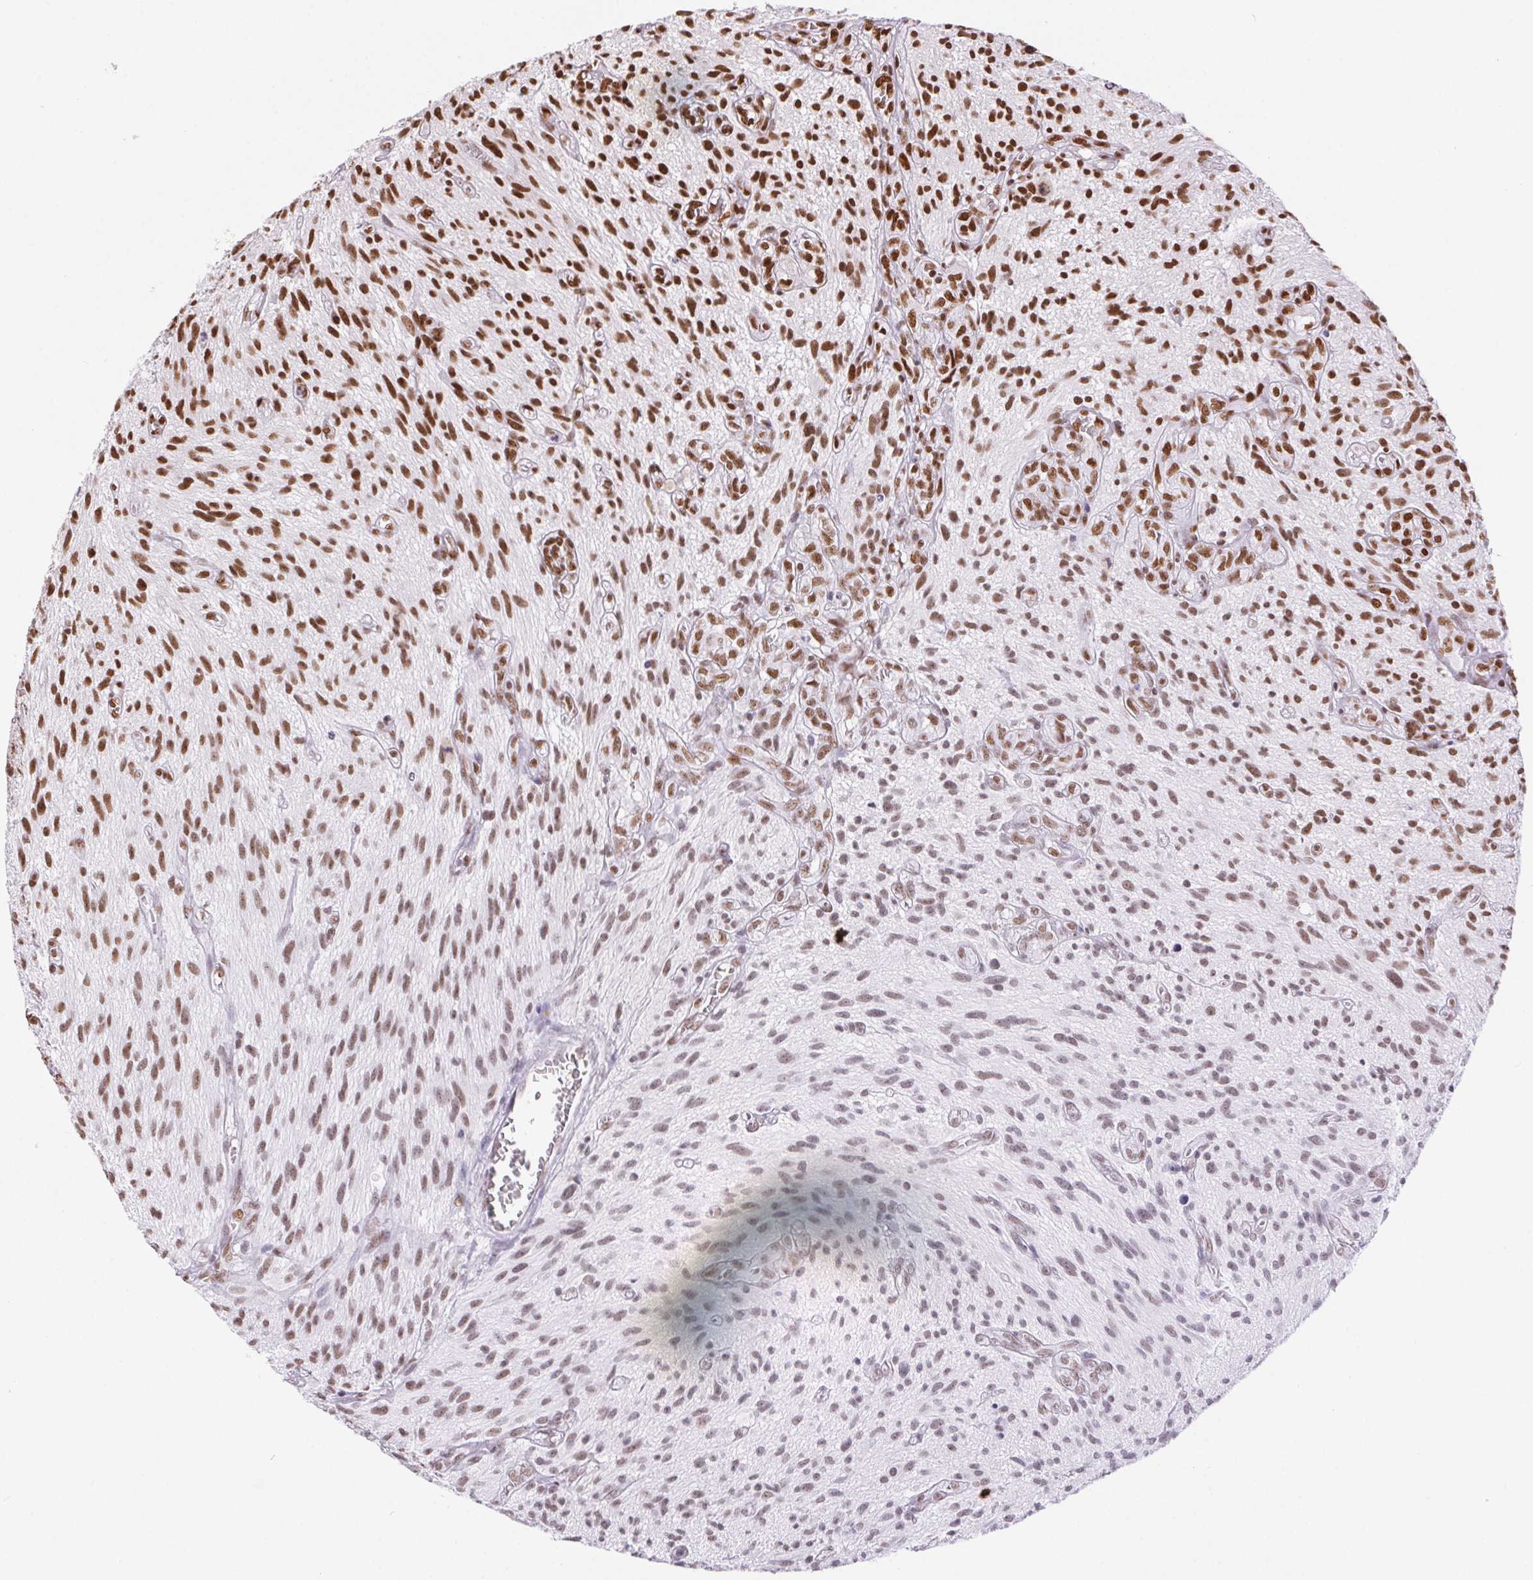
{"staining": {"intensity": "moderate", "quantity": ">75%", "location": "nuclear"}, "tissue": "glioma", "cell_type": "Tumor cells", "image_type": "cancer", "snomed": [{"axis": "morphology", "description": "Glioma, malignant, High grade"}, {"axis": "topography", "description": "Brain"}], "caption": "An IHC image of tumor tissue is shown. Protein staining in brown highlights moderate nuclear positivity in high-grade glioma (malignant) within tumor cells. (Brightfield microscopy of DAB IHC at high magnification).", "gene": "ZNF80", "patient": {"sex": "male", "age": 75}}